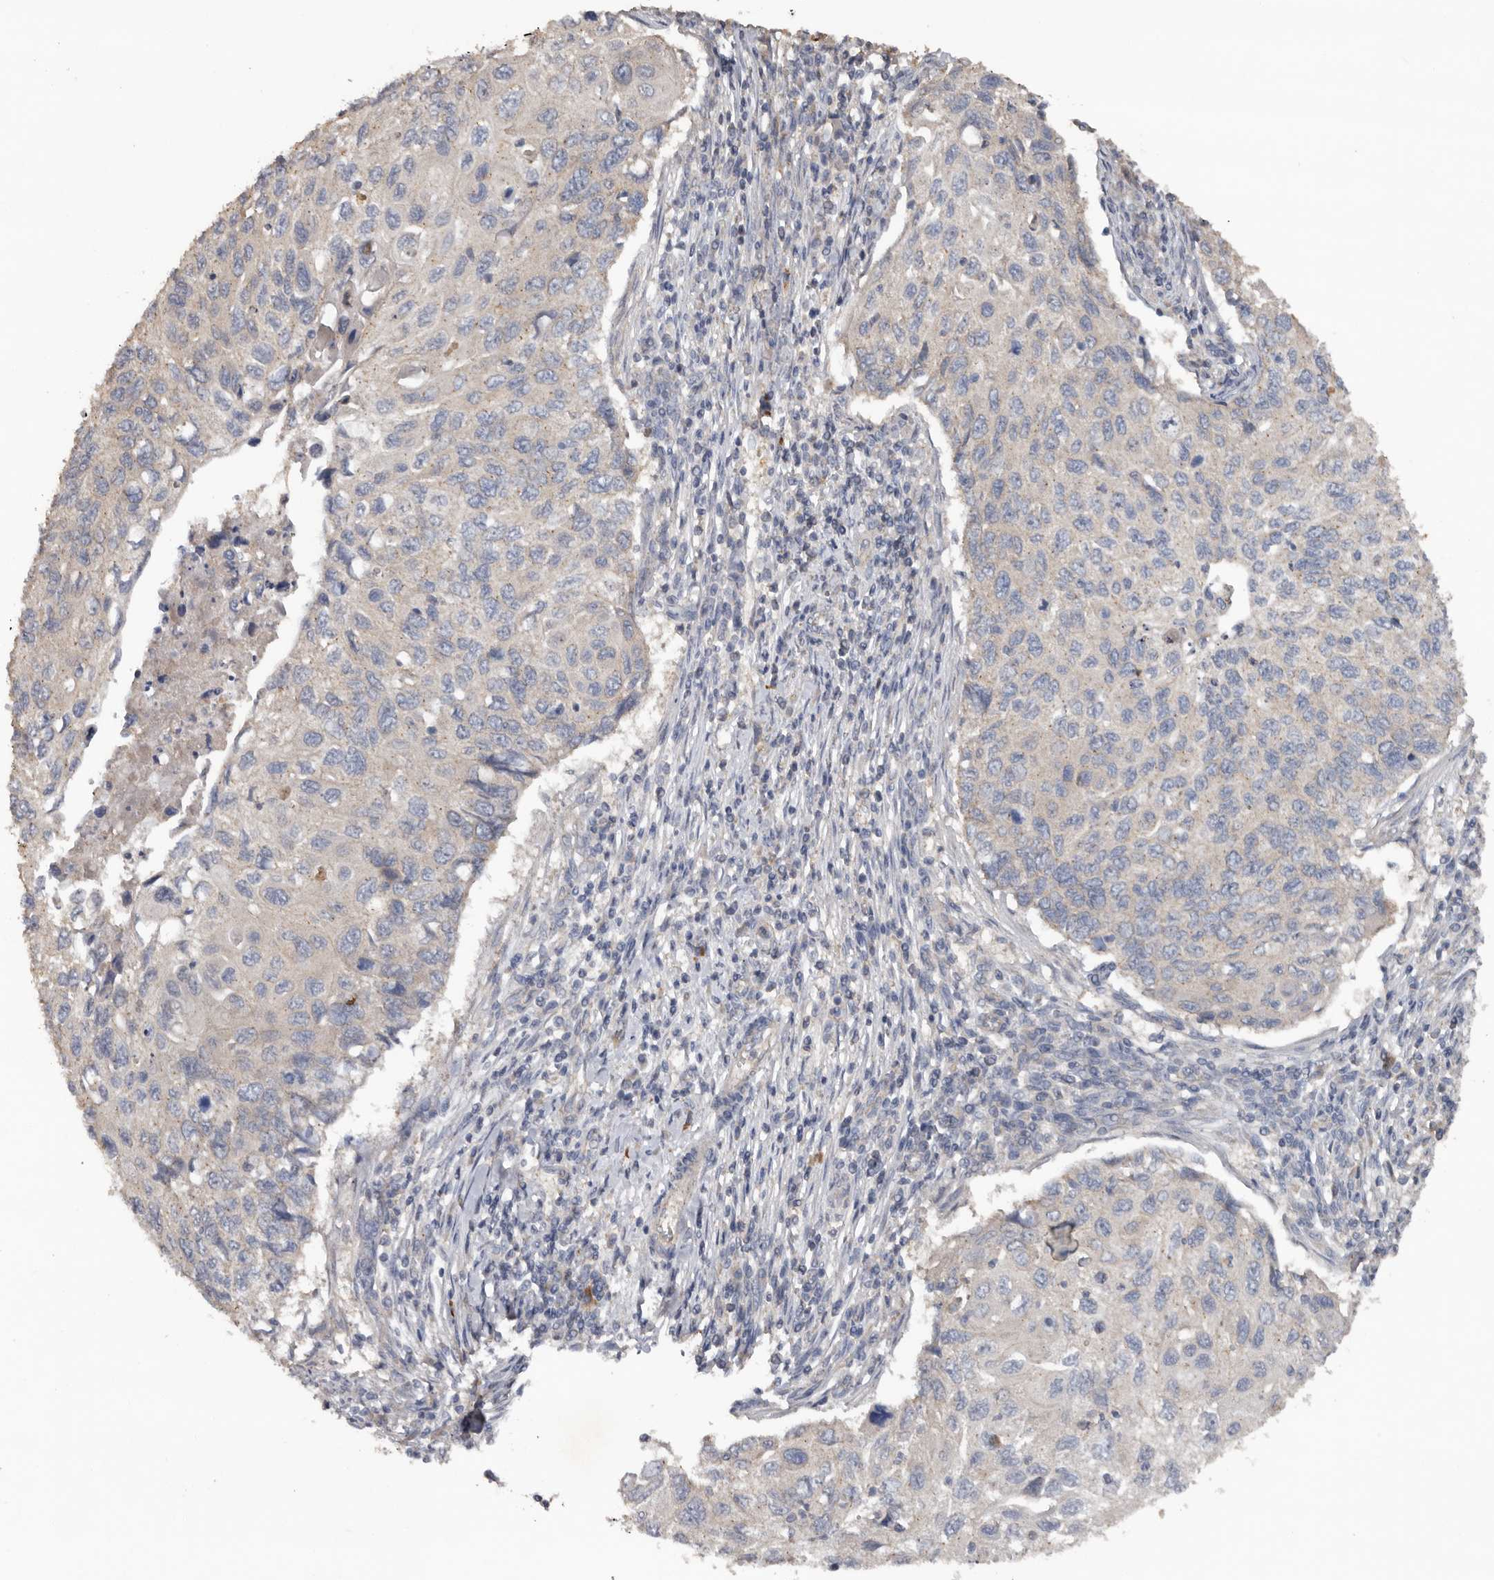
{"staining": {"intensity": "negative", "quantity": "none", "location": "none"}, "tissue": "cervical cancer", "cell_type": "Tumor cells", "image_type": "cancer", "snomed": [{"axis": "morphology", "description": "Squamous cell carcinoma, NOS"}, {"axis": "topography", "description": "Cervix"}], "caption": "This is an immunohistochemistry micrograph of human squamous cell carcinoma (cervical). There is no positivity in tumor cells.", "gene": "HYAL4", "patient": {"sex": "female", "age": 70}}